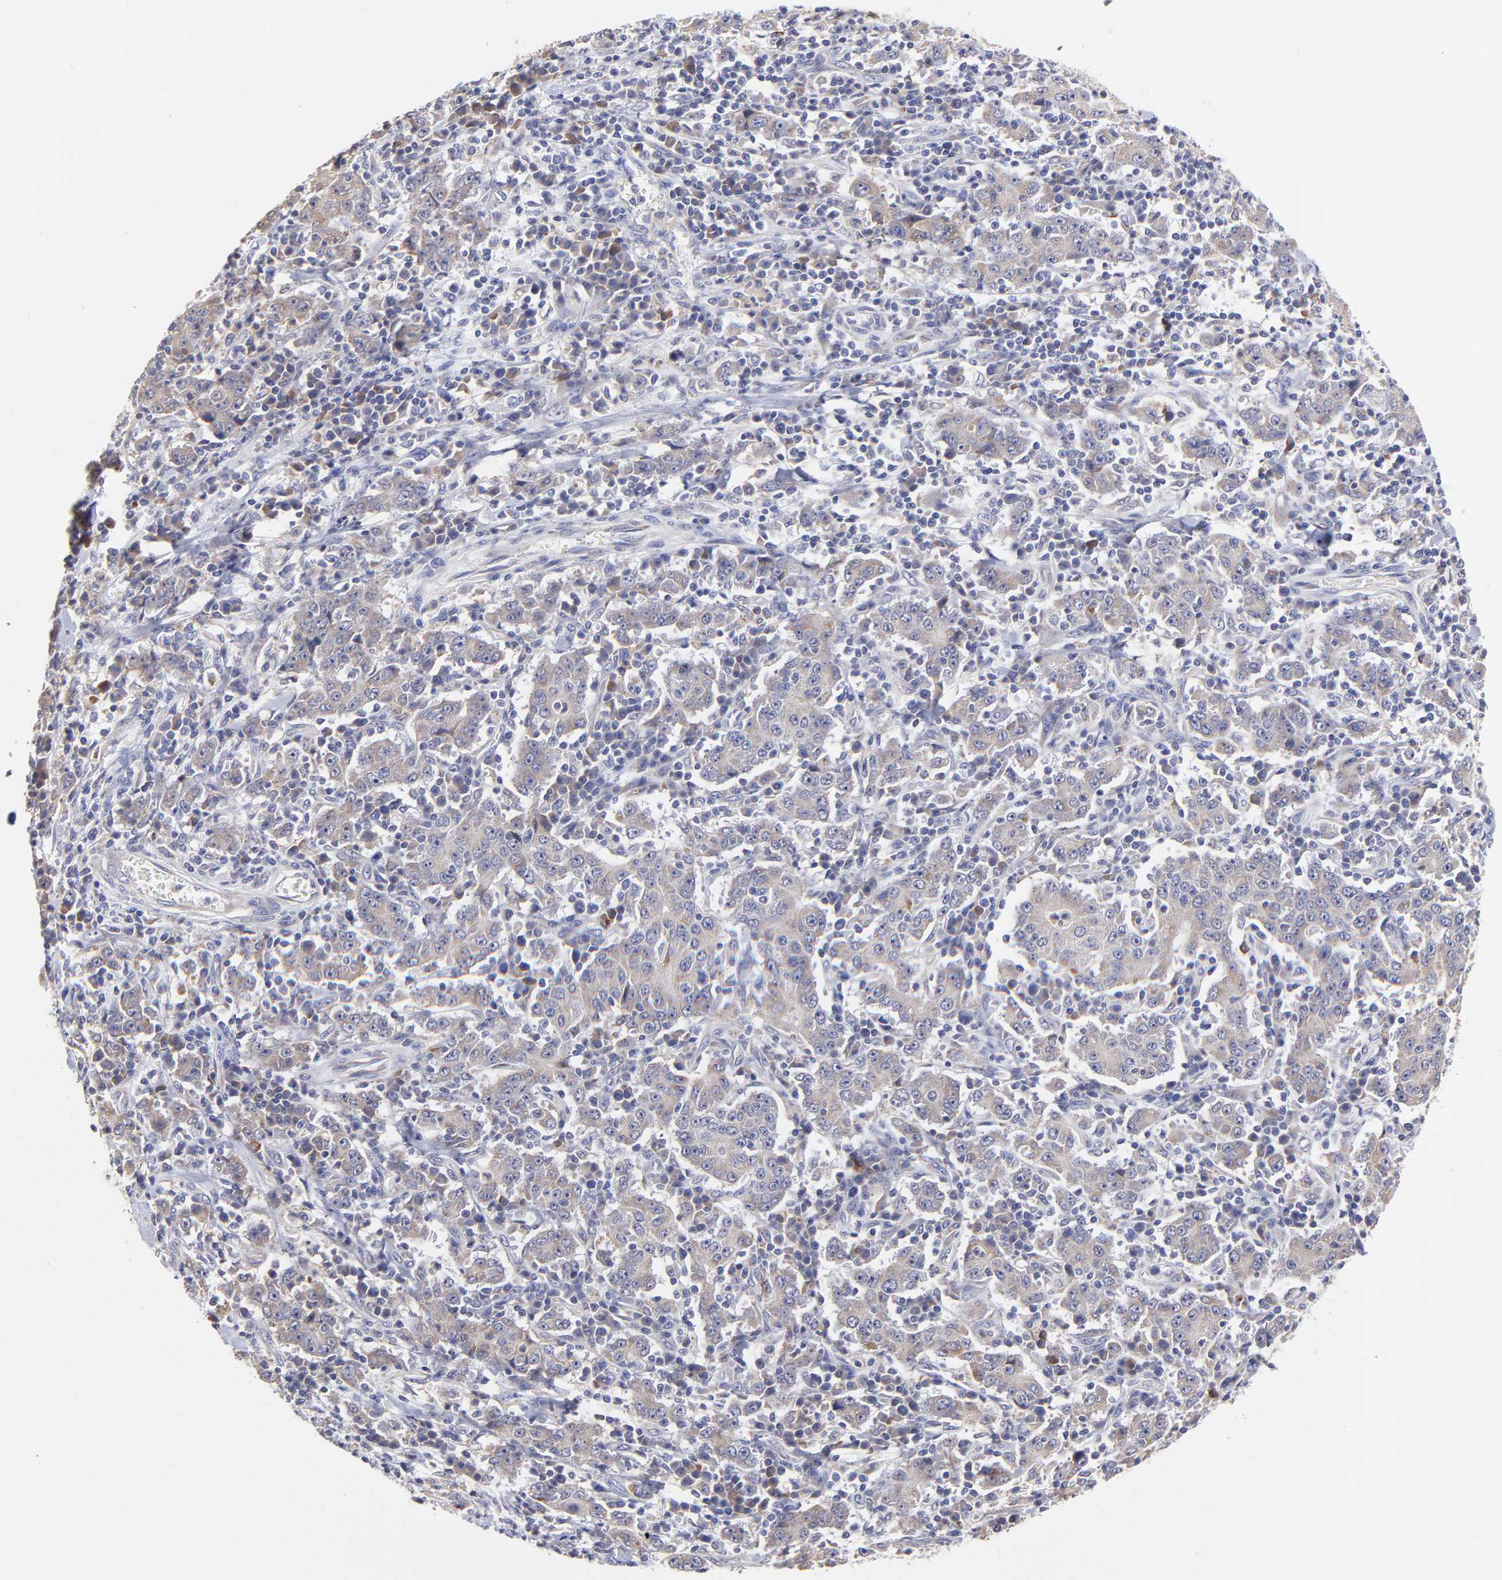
{"staining": {"intensity": "weak", "quantity": ">75%", "location": "cytoplasmic/membranous"}, "tissue": "stomach cancer", "cell_type": "Tumor cells", "image_type": "cancer", "snomed": [{"axis": "morphology", "description": "Normal tissue, NOS"}, {"axis": "morphology", "description": "Adenocarcinoma, NOS"}, {"axis": "topography", "description": "Stomach, upper"}, {"axis": "topography", "description": "Stomach"}], "caption": "Immunohistochemistry (IHC) micrograph of human stomach cancer stained for a protein (brown), which exhibits low levels of weak cytoplasmic/membranous positivity in approximately >75% of tumor cells.", "gene": "GCSAM", "patient": {"sex": "male", "age": 59}}